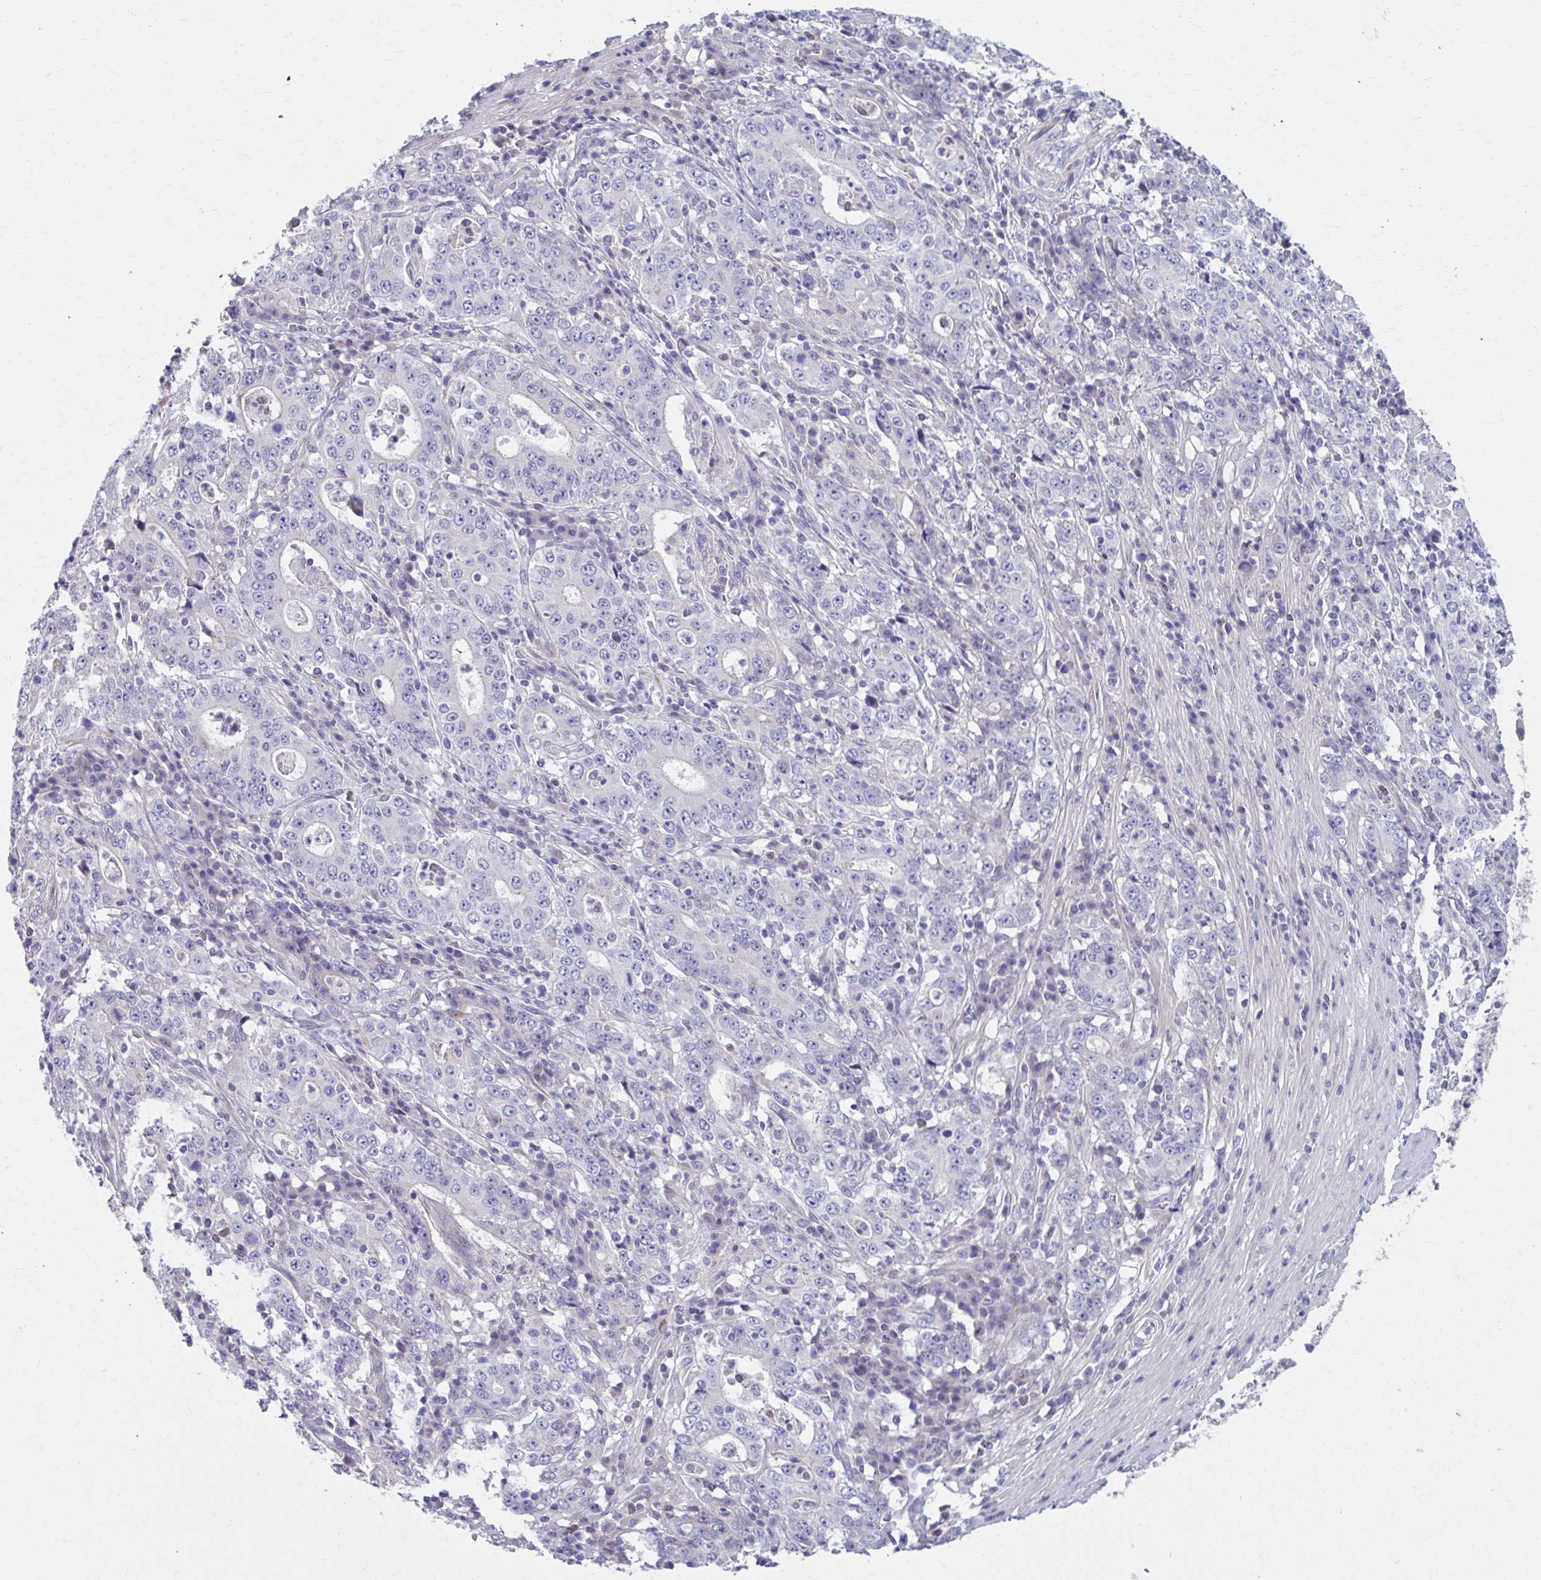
{"staining": {"intensity": "negative", "quantity": "none", "location": "none"}, "tissue": "stomach cancer", "cell_type": "Tumor cells", "image_type": "cancer", "snomed": [{"axis": "morphology", "description": "Normal tissue, NOS"}, {"axis": "morphology", "description": "Adenocarcinoma, NOS"}, {"axis": "topography", "description": "Stomach, upper"}, {"axis": "topography", "description": "Stomach"}], "caption": "High power microscopy micrograph of an immunohistochemistry (IHC) photomicrograph of stomach adenocarcinoma, revealing no significant expression in tumor cells.", "gene": "CHST3", "patient": {"sex": "male", "age": 59}}